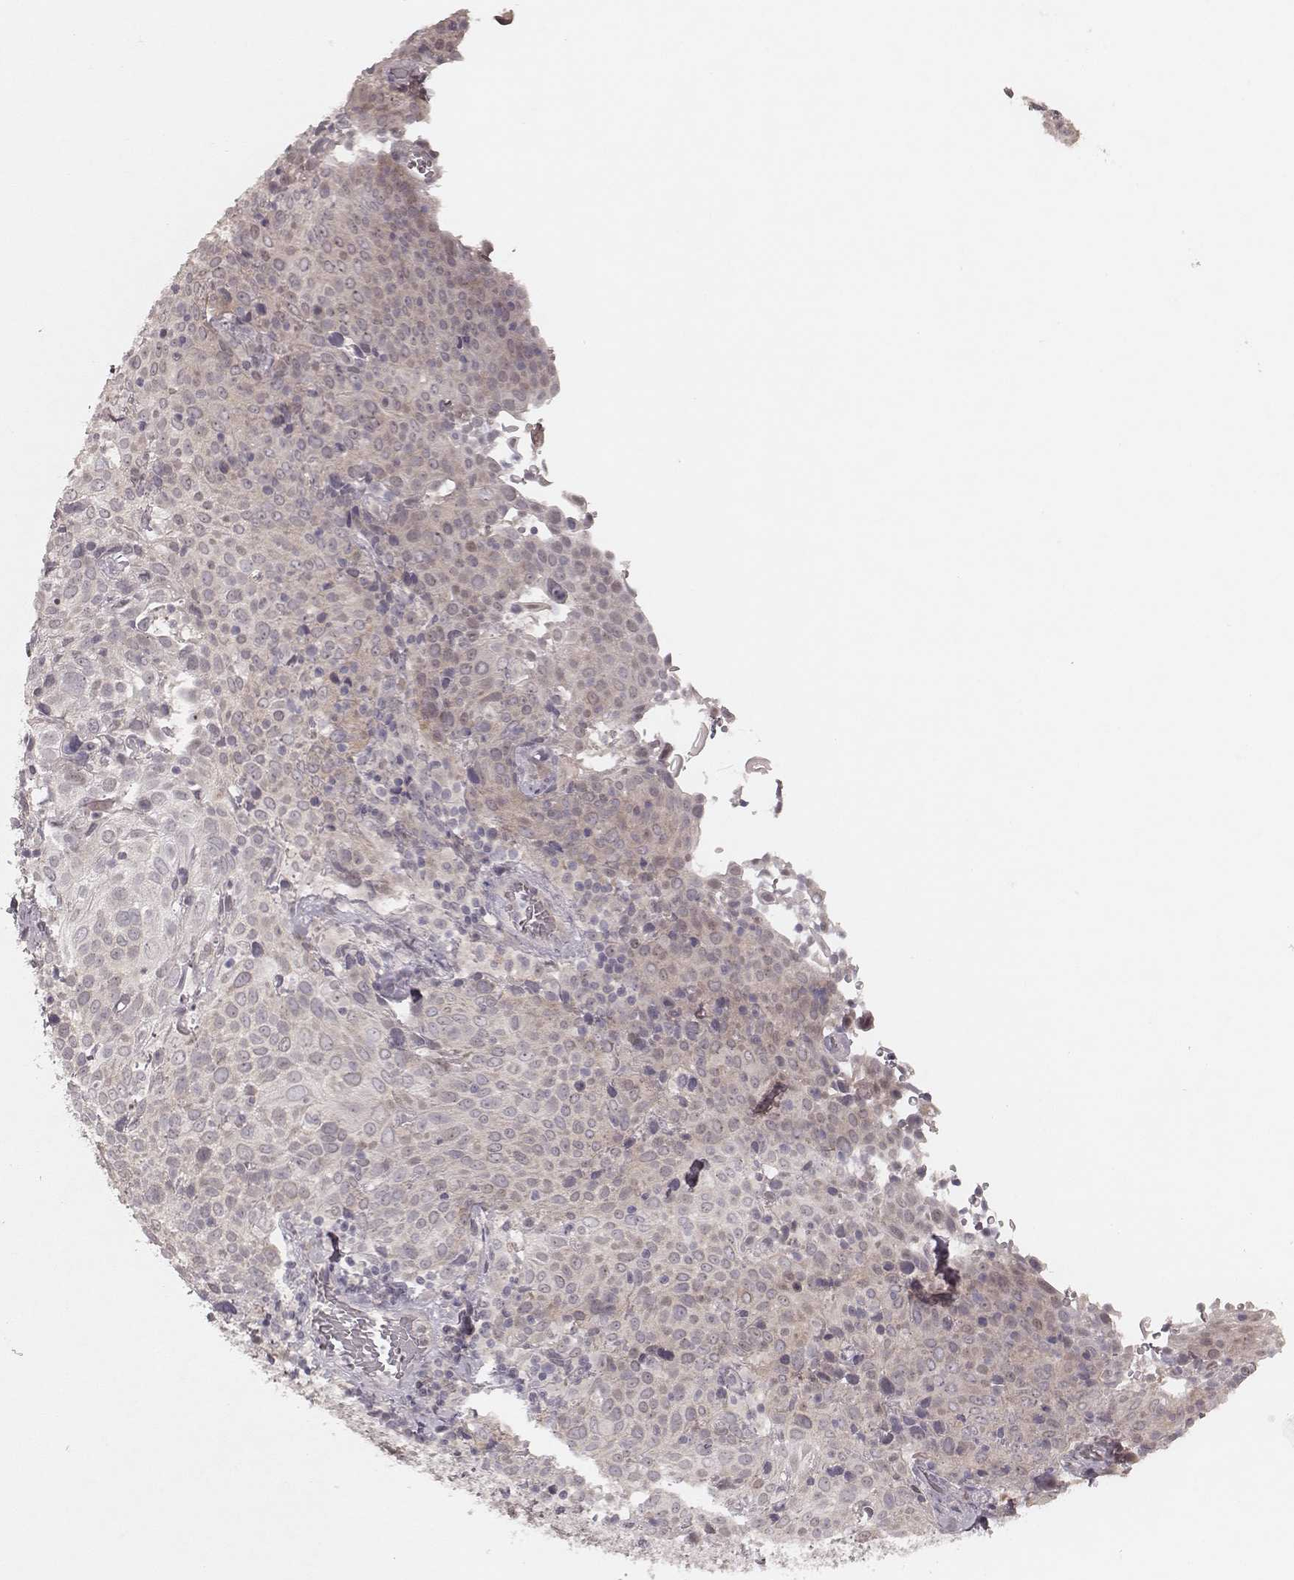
{"staining": {"intensity": "negative", "quantity": "none", "location": "none"}, "tissue": "cervical cancer", "cell_type": "Tumor cells", "image_type": "cancer", "snomed": [{"axis": "morphology", "description": "Squamous cell carcinoma, NOS"}, {"axis": "topography", "description": "Cervix"}], "caption": "There is no significant positivity in tumor cells of cervical cancer (squamous cell carcinoma).", "gene": "FAM13B", "patient": {"sex": "female", "age": 61}}